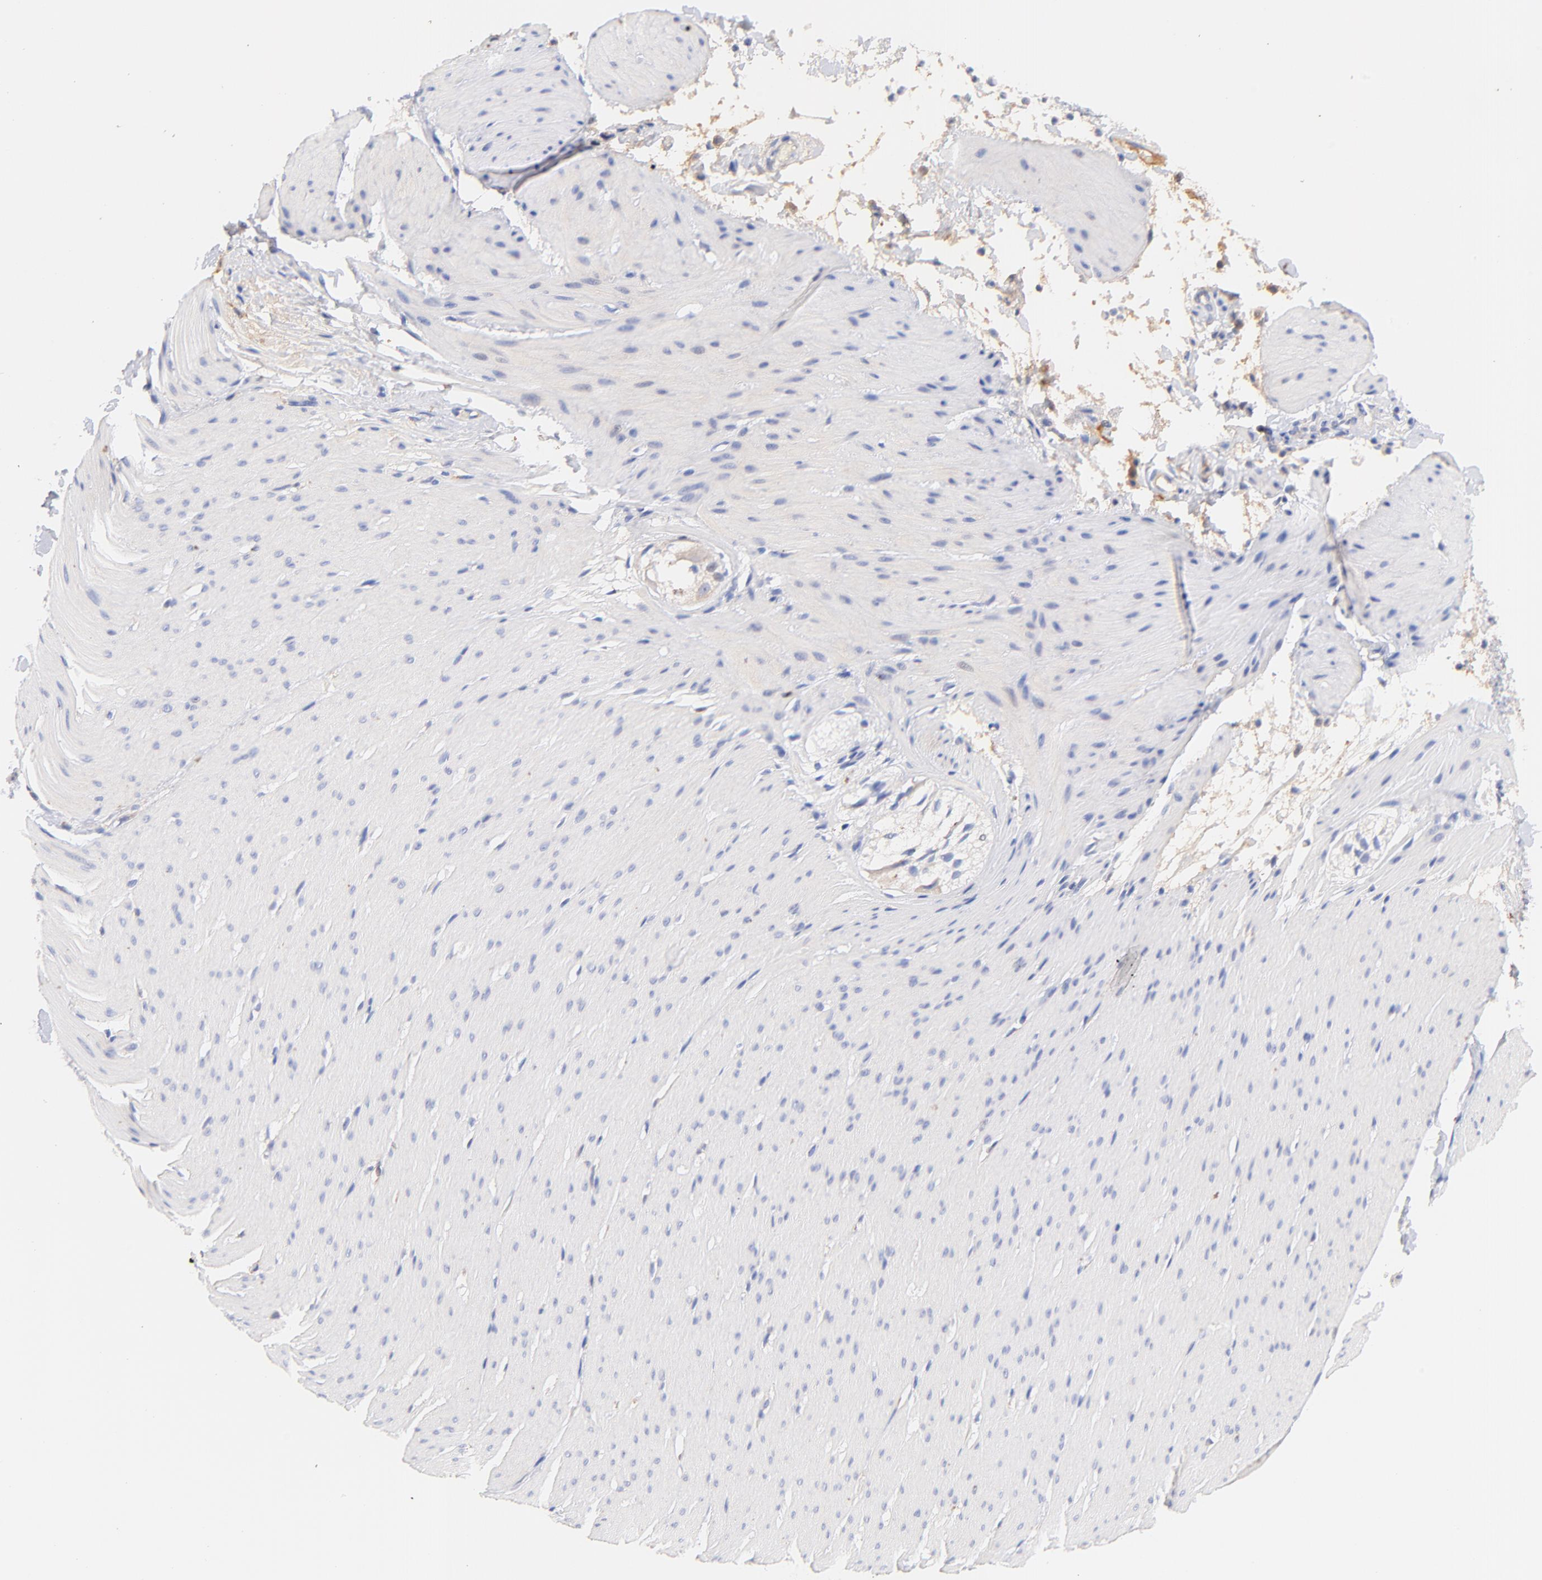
{"staining": {"intensity": "negative", "quantity": "none", "location": "none"}, "tissue": "smooth muscle", "cell_type": "Smooth muscle cells", "image_type": "normal", "snomed": [{"axis": "morphology", "description": "Normal tissue, NOS"}, {"axis": "topography", "description": "Smooth muscle"}, {"axis": "topography", "description": "Colon"}], "caption": "This is an immunohistochemistry (IHC) histopathology image of benign human smooth muscle. There is no staining in smooth muscle cells.", "gene": "IGLV7", "patient": {"sex": "male", "age": 67}}